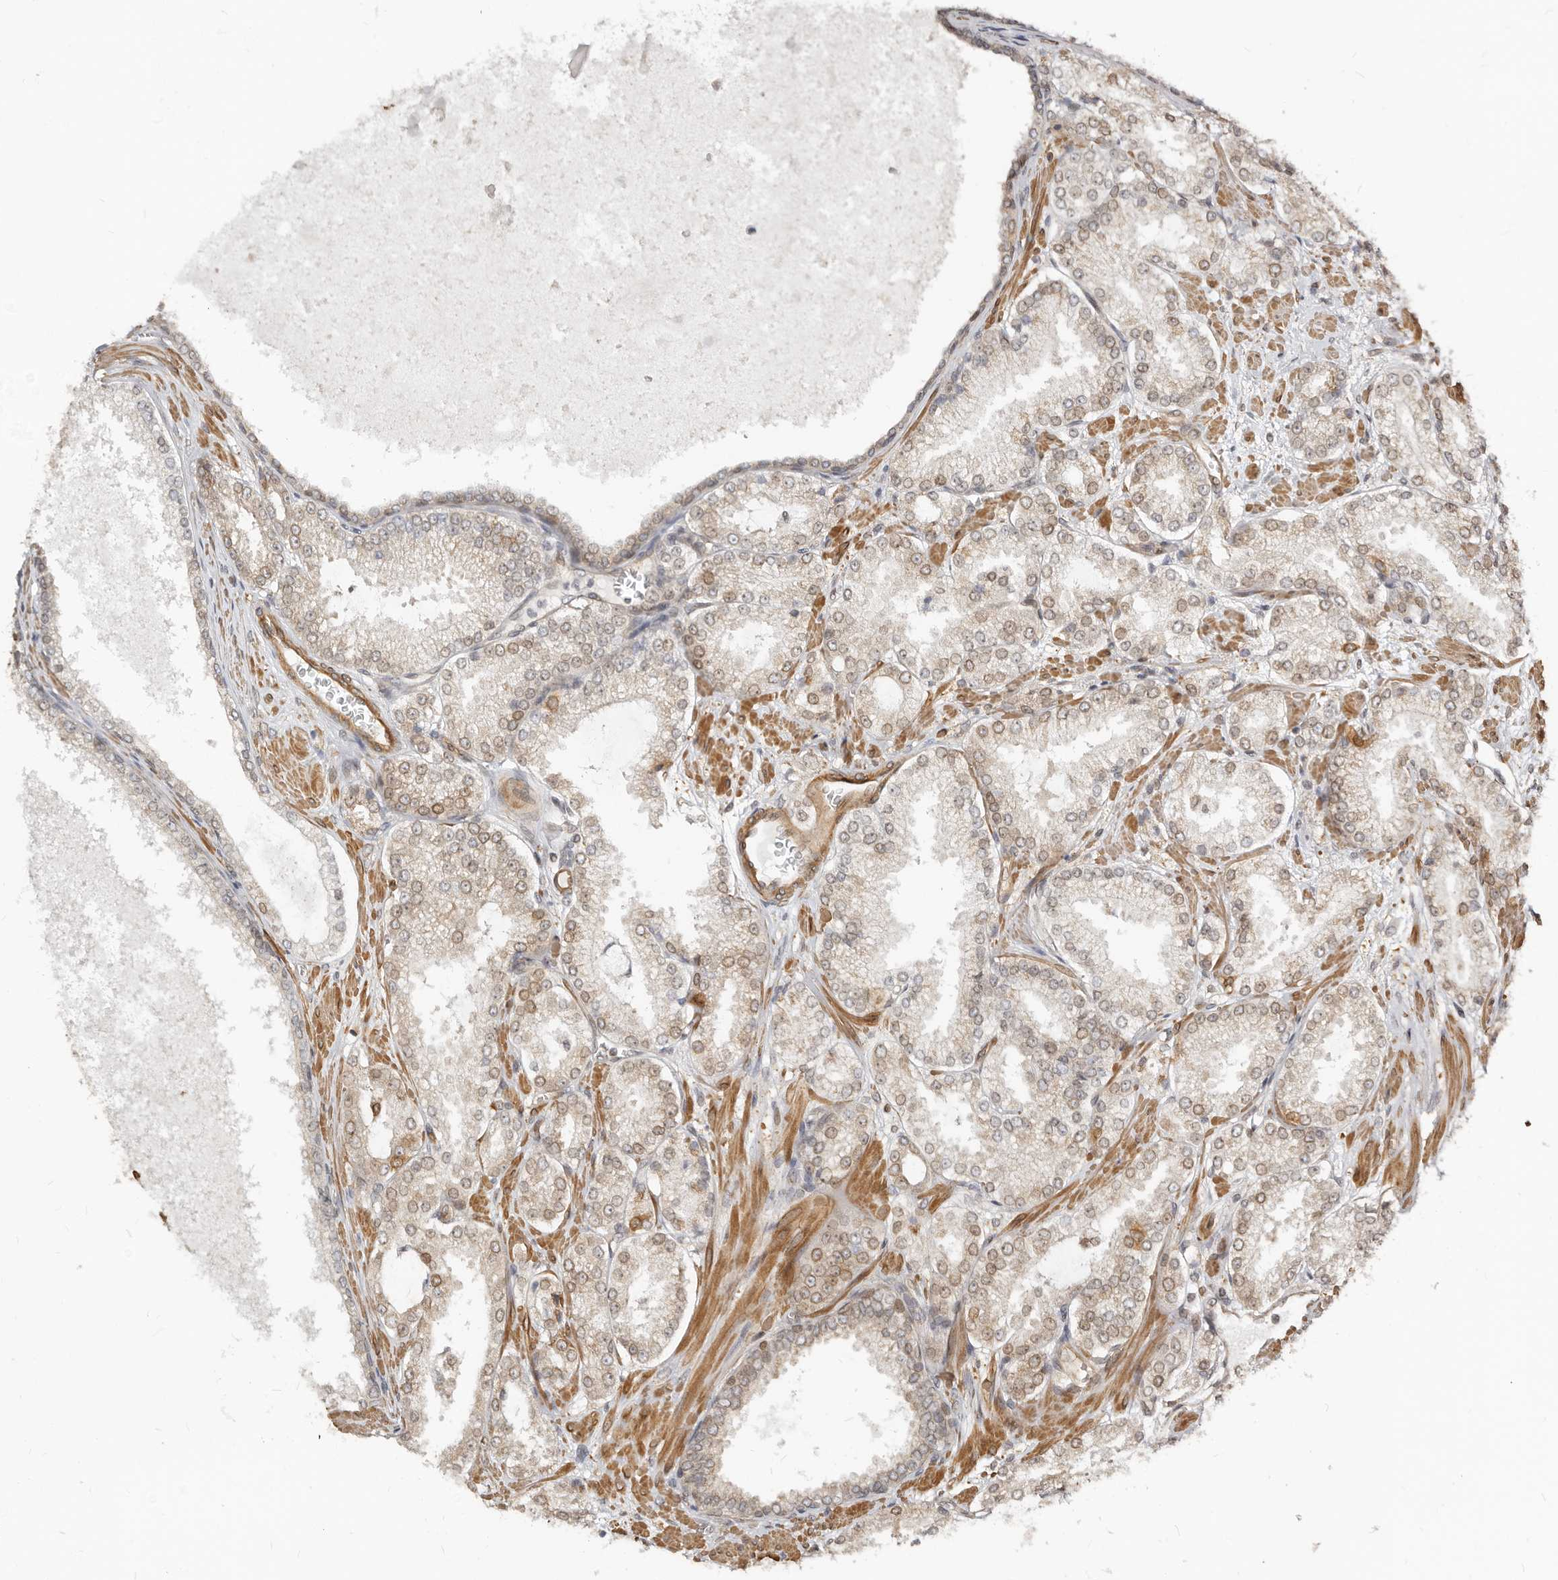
{"staining": {"intensity": "weak", "quantity": "25%-75%", "location": "cytoplasmic/membranous,nuclear"}, "tissue": "prostate cancer", "cell_type": "Tumor cells", "image_type": "cancer", "snomed": [{"axis": "morphology", "description": "Adenocarcinoma, High grade"}, {"axis": "topography", "description": "Prostate"}], "caption": "IHC image of neoplastic tissue: adenocarcinoma (high-grade) (prostate) stained using immunohistochemistry (IHC) exhibits low levels of weak protein expression localized specifically in the cytoplasmic/membranous and nuclear of tumor cells, appearing as a cytoplasmic/membranous and nuclear brown color.", "gene": "NUP153", "patient": {"sex": "male", "age": 73}}